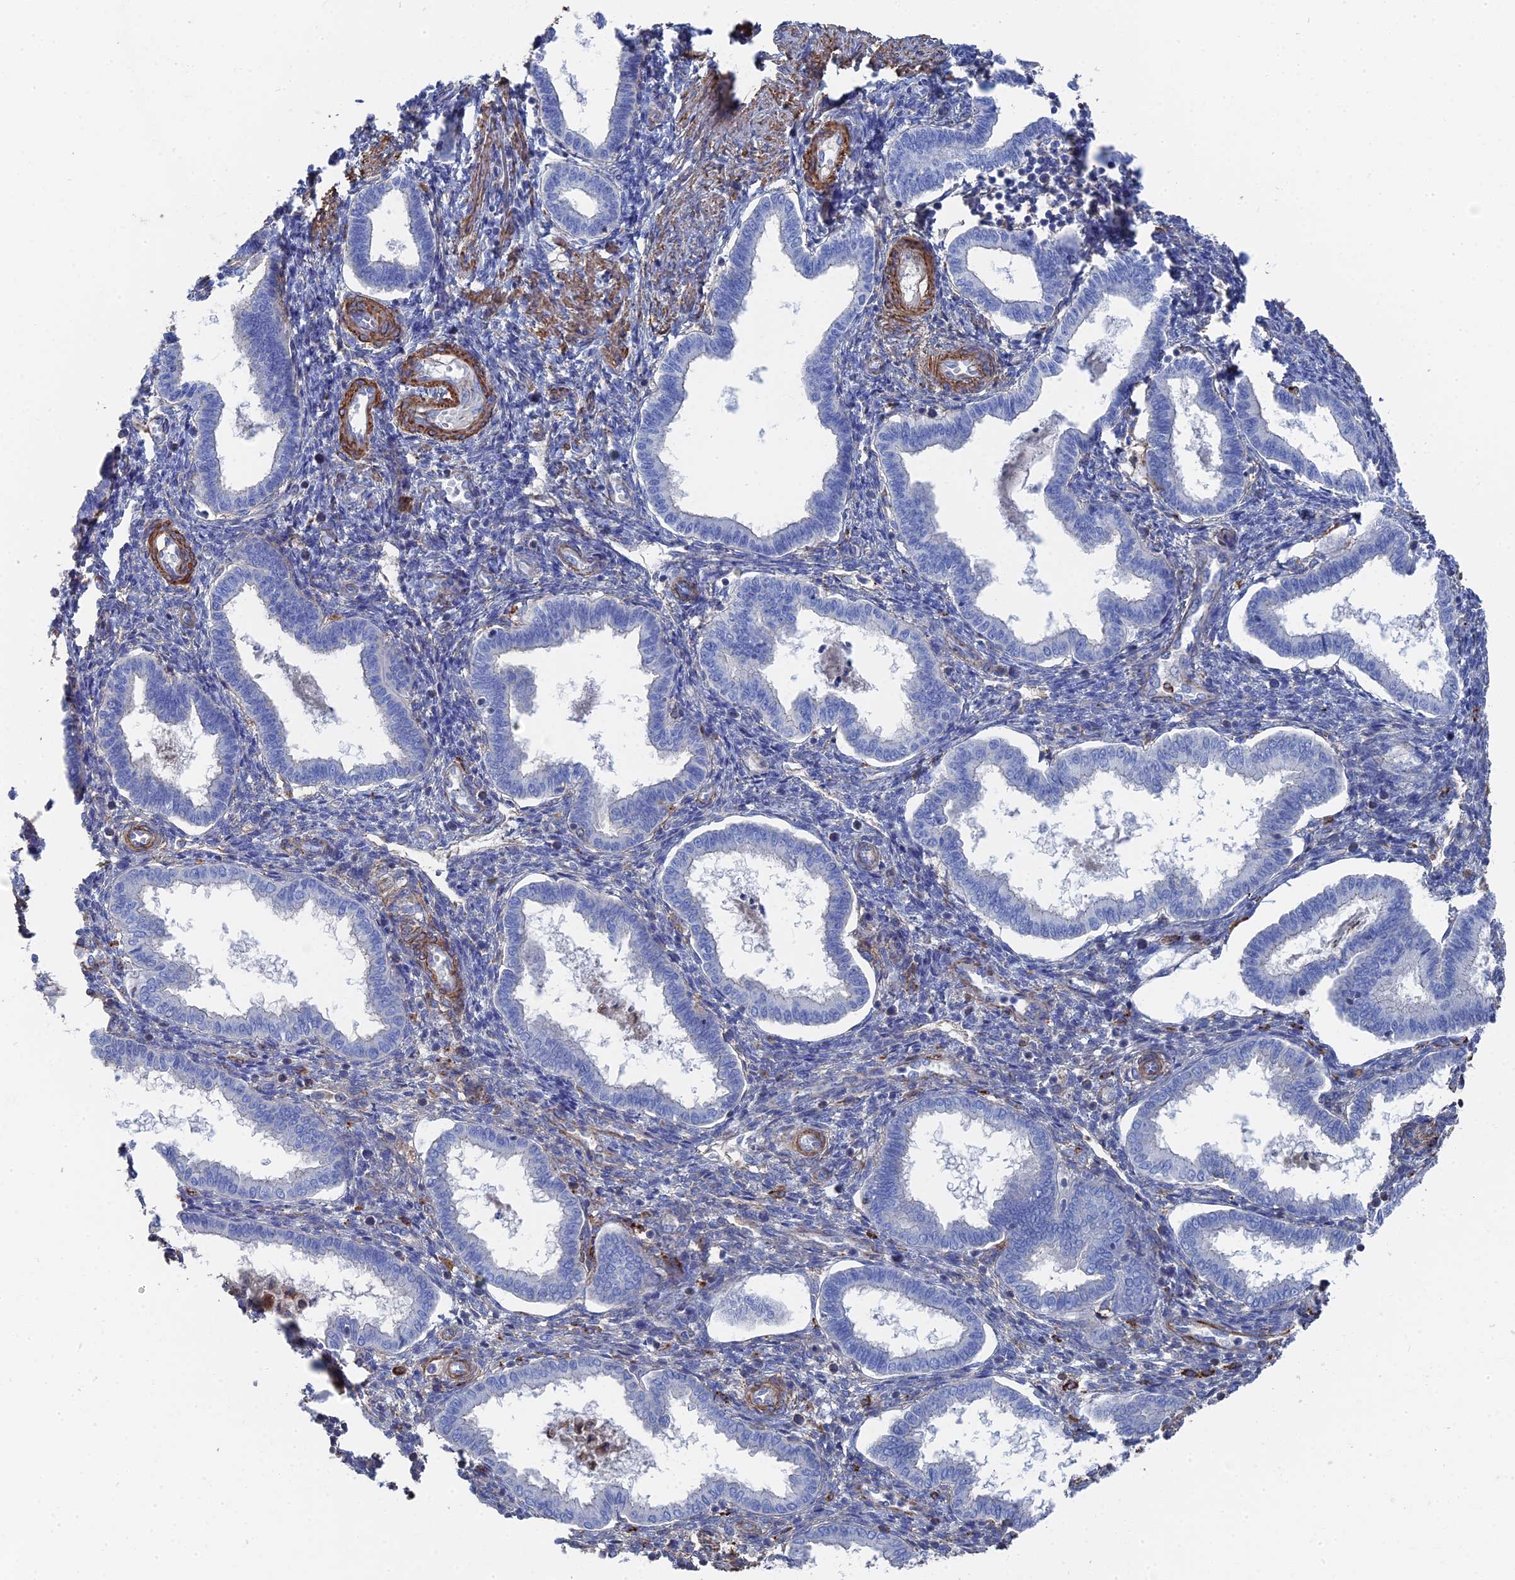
{"staining": {"intensity": "moderate", "quantity": "<25%", "location": "cytoplasmic/membranous"}, "tissue": "endometrium", "cell_type": "Cells in endometrial stroma", "image_type": "normal", "snomed": [{"axis": "morphology", "description": "Normal tissue, NOS"}, {"axis": "topography", "description": "Endometrium"}], "caption": "Approximately <25% of cells in endometrial stroma in benign endometrium exhibit moderate cytoplasmic/membranous protein positivity as visualized by brown immunohistochemical staining.", "gene": "STRA6", "patient": {"sex": "female", "age": 24}}